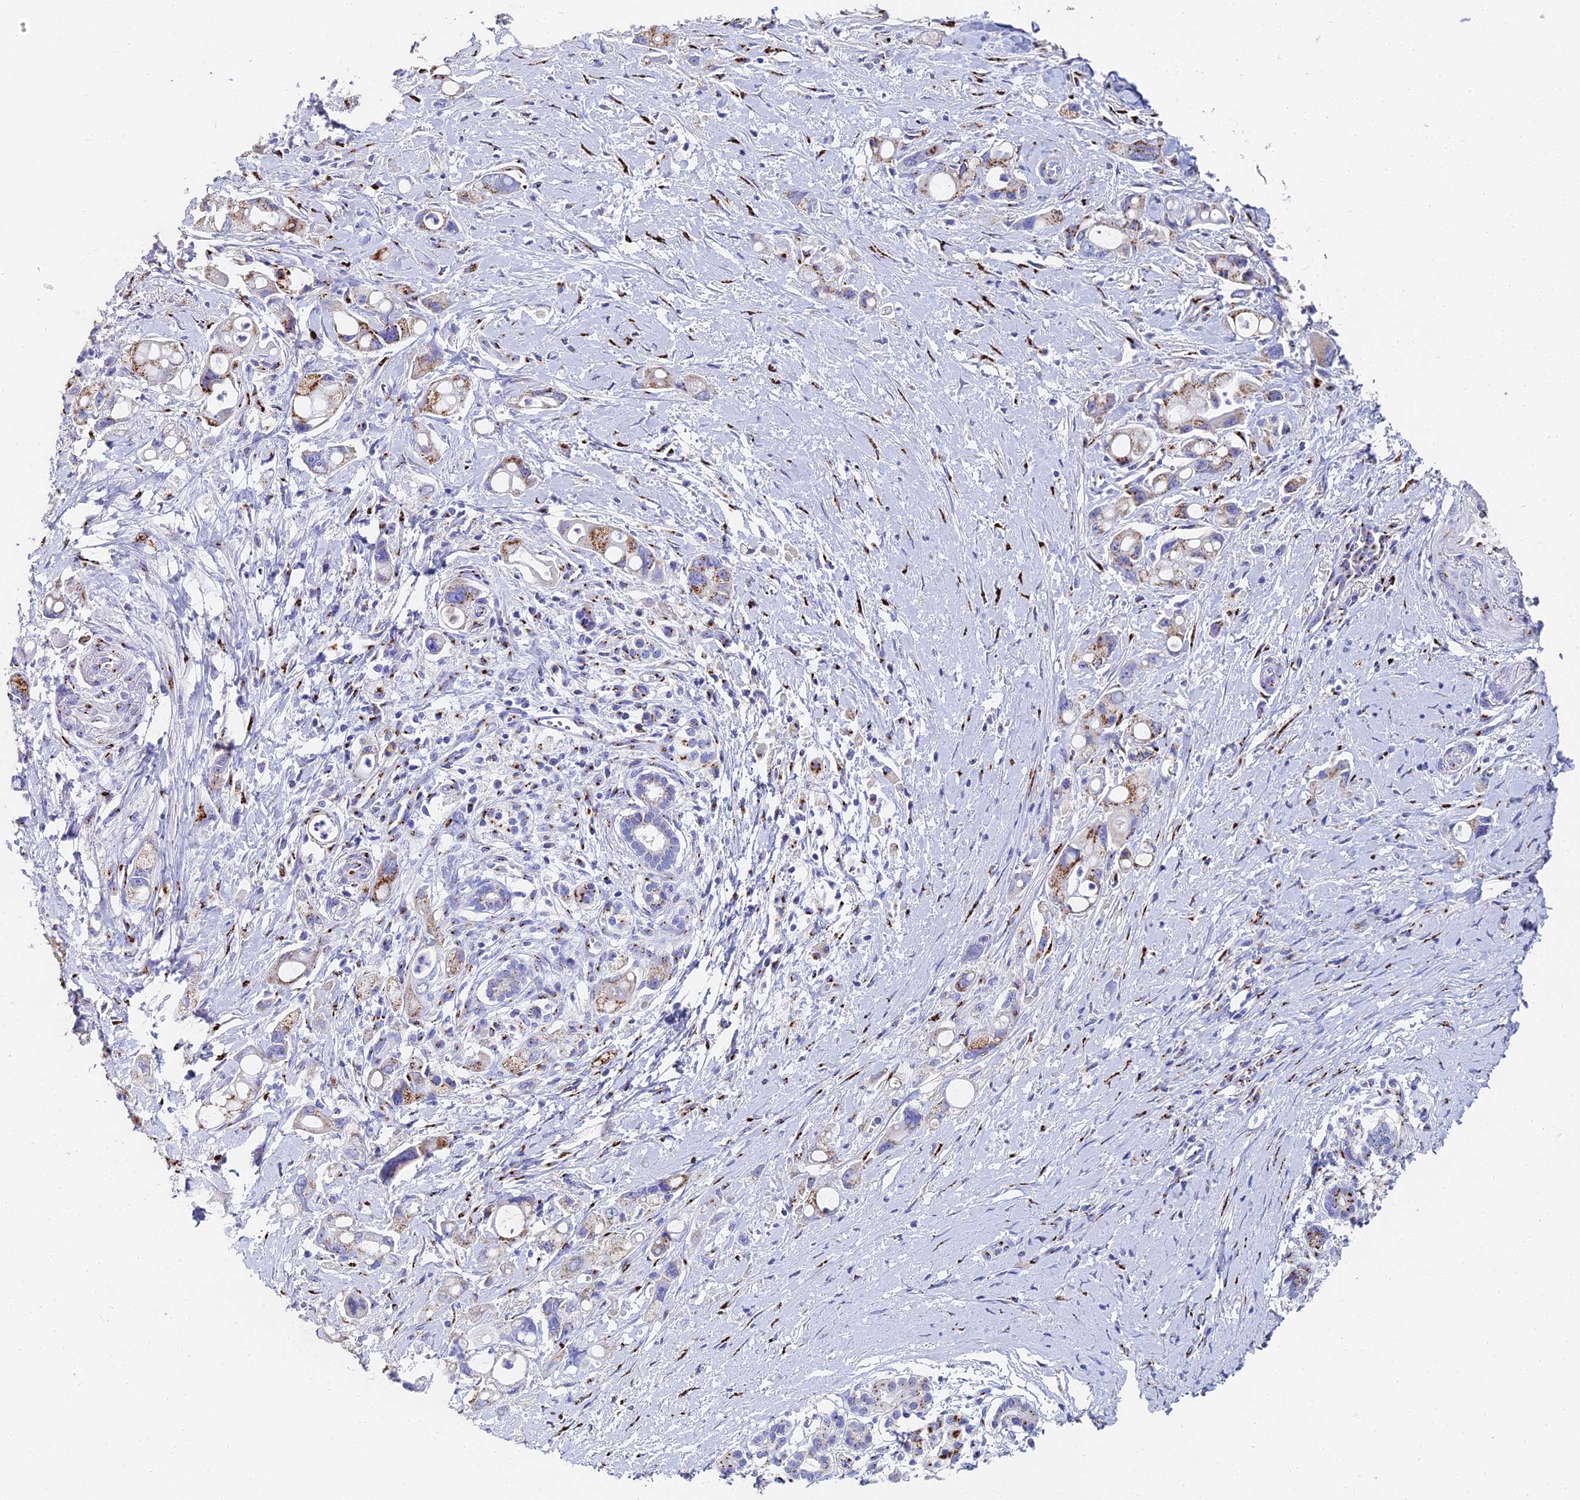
{"staining": {"intensity": "moderate", "quantity": "25%-75%", "location": "cytoplasmic/membranous"}, "tissue": "pancreatic cancer", "cell_type": "Tumor cells", "image_type": "cancer", "snomed": [{"axis": "morphology", "description": "Adenocarcinoma, NOS"}, {"axis": "topography", "description": "Pancreas"}], "caption": "IHC staining of pancreatic cancer (adenocarcinoma), which exhibits medium levels of moderate cytoplasmic/membranous staining in approximately 25%-75% of tumor cells indicating moderate cytoplasmic/membranous protein staining. The staining was performed using DAB (brown) for protein detection and nuclei were counterstained in hematoxylin (blue).", "gene": "ENSG00000268674", "patient": {"sex": "male", "age": 68}}